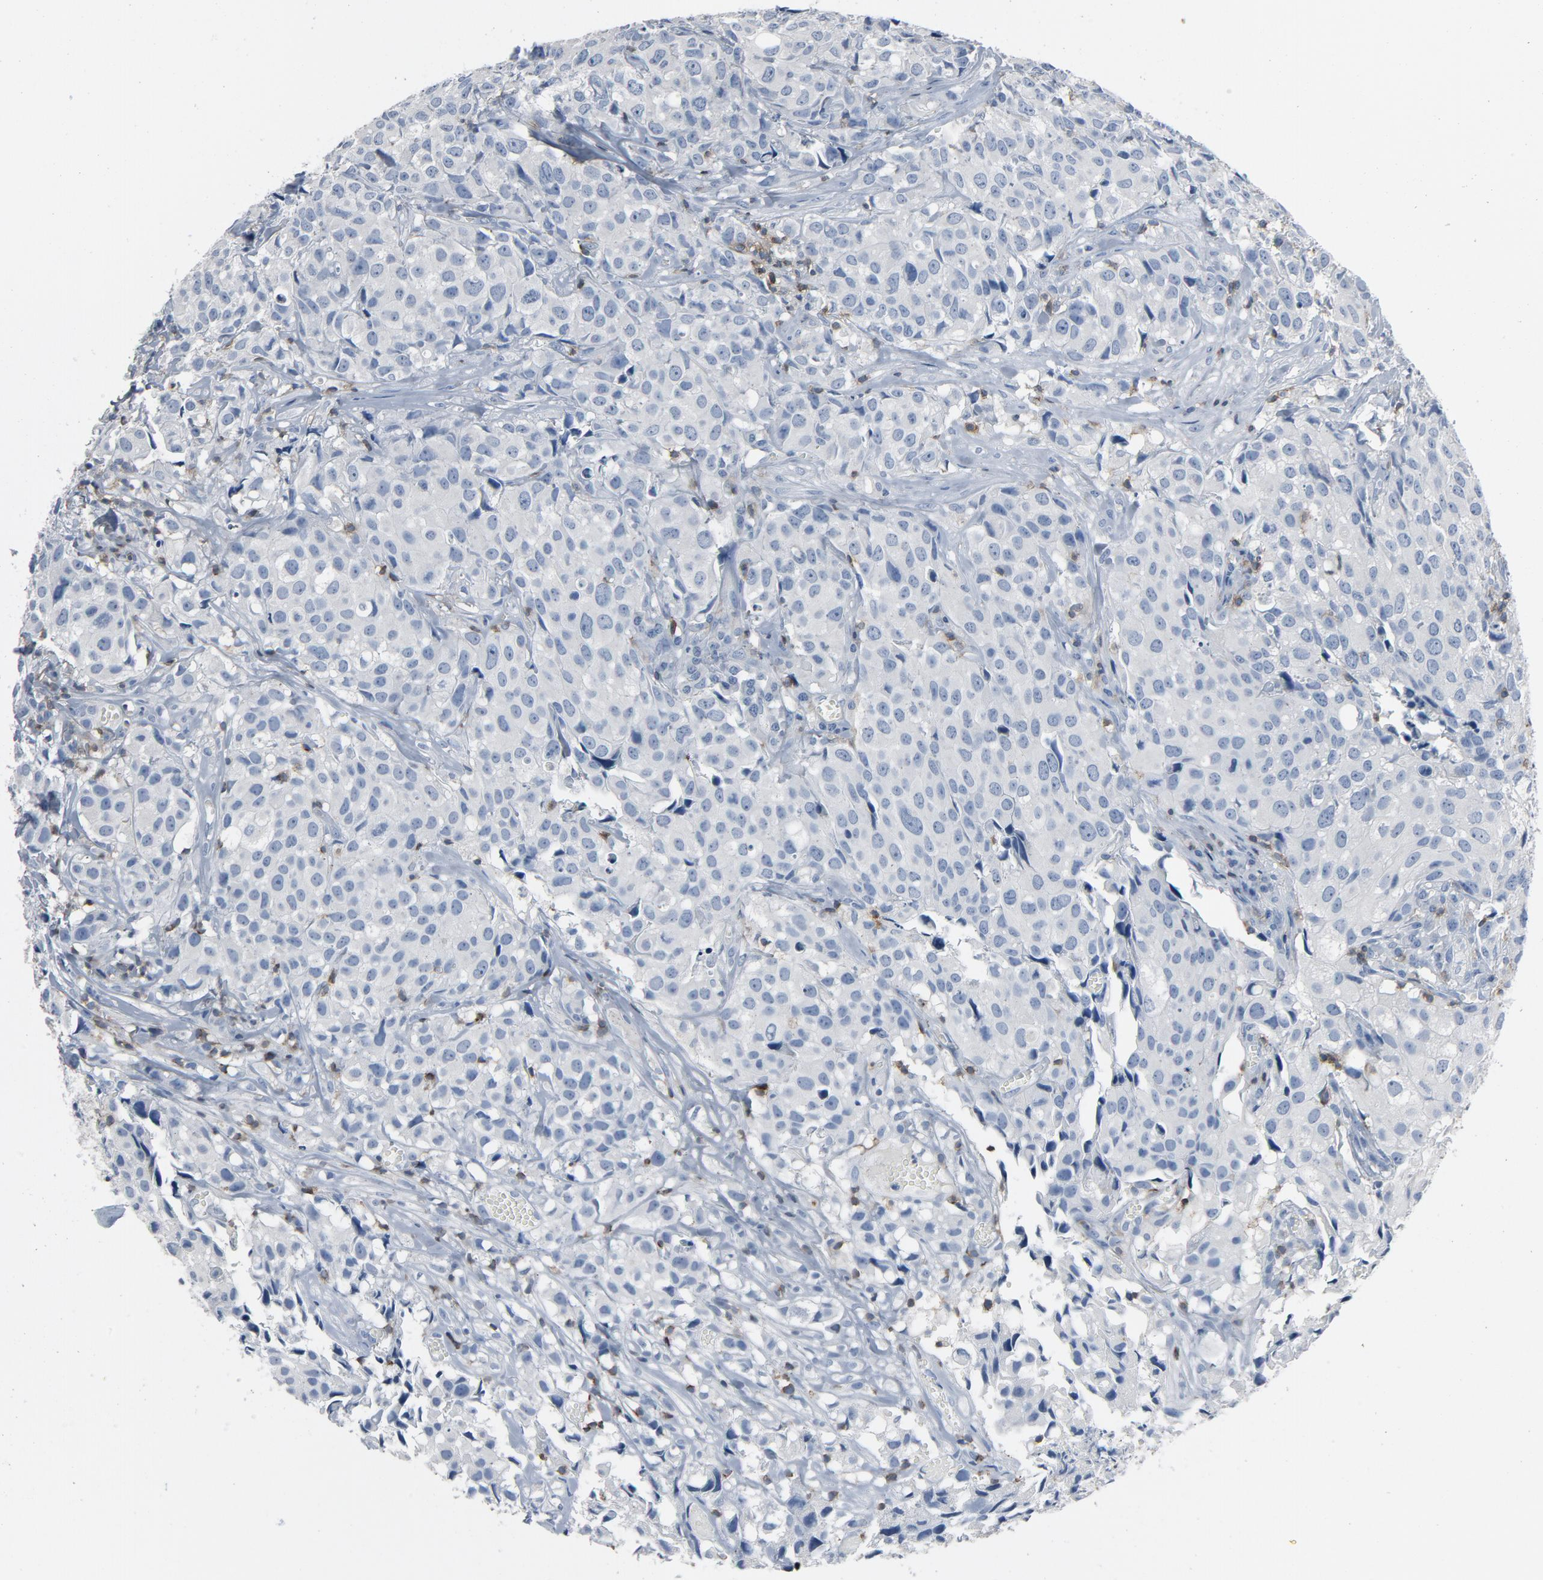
{"staining": {"intensity": "negative", "quantity": "none", "location": "none"}, "tissue": "urothelial cancer", "cell_type": "Tumor cells", "image_type": "cancer", "snomed": [{"axis": "morphology", "description": "Urothelial carcinoma, High grade"}, {"axis": "topography", "description": "Urinary bladder"}], "caption": "Tumor cells are negative for brown protein staining in urothelial cancer. Brightfield microscopy of immunohistochemistry (IHC) stained with DAB (3,3'-diaminobenzidine) (brown) and hematoxylin (blue), captured at high magnification.", "gene": "LCK", "patient": {"sex": "female", "age": 75}}